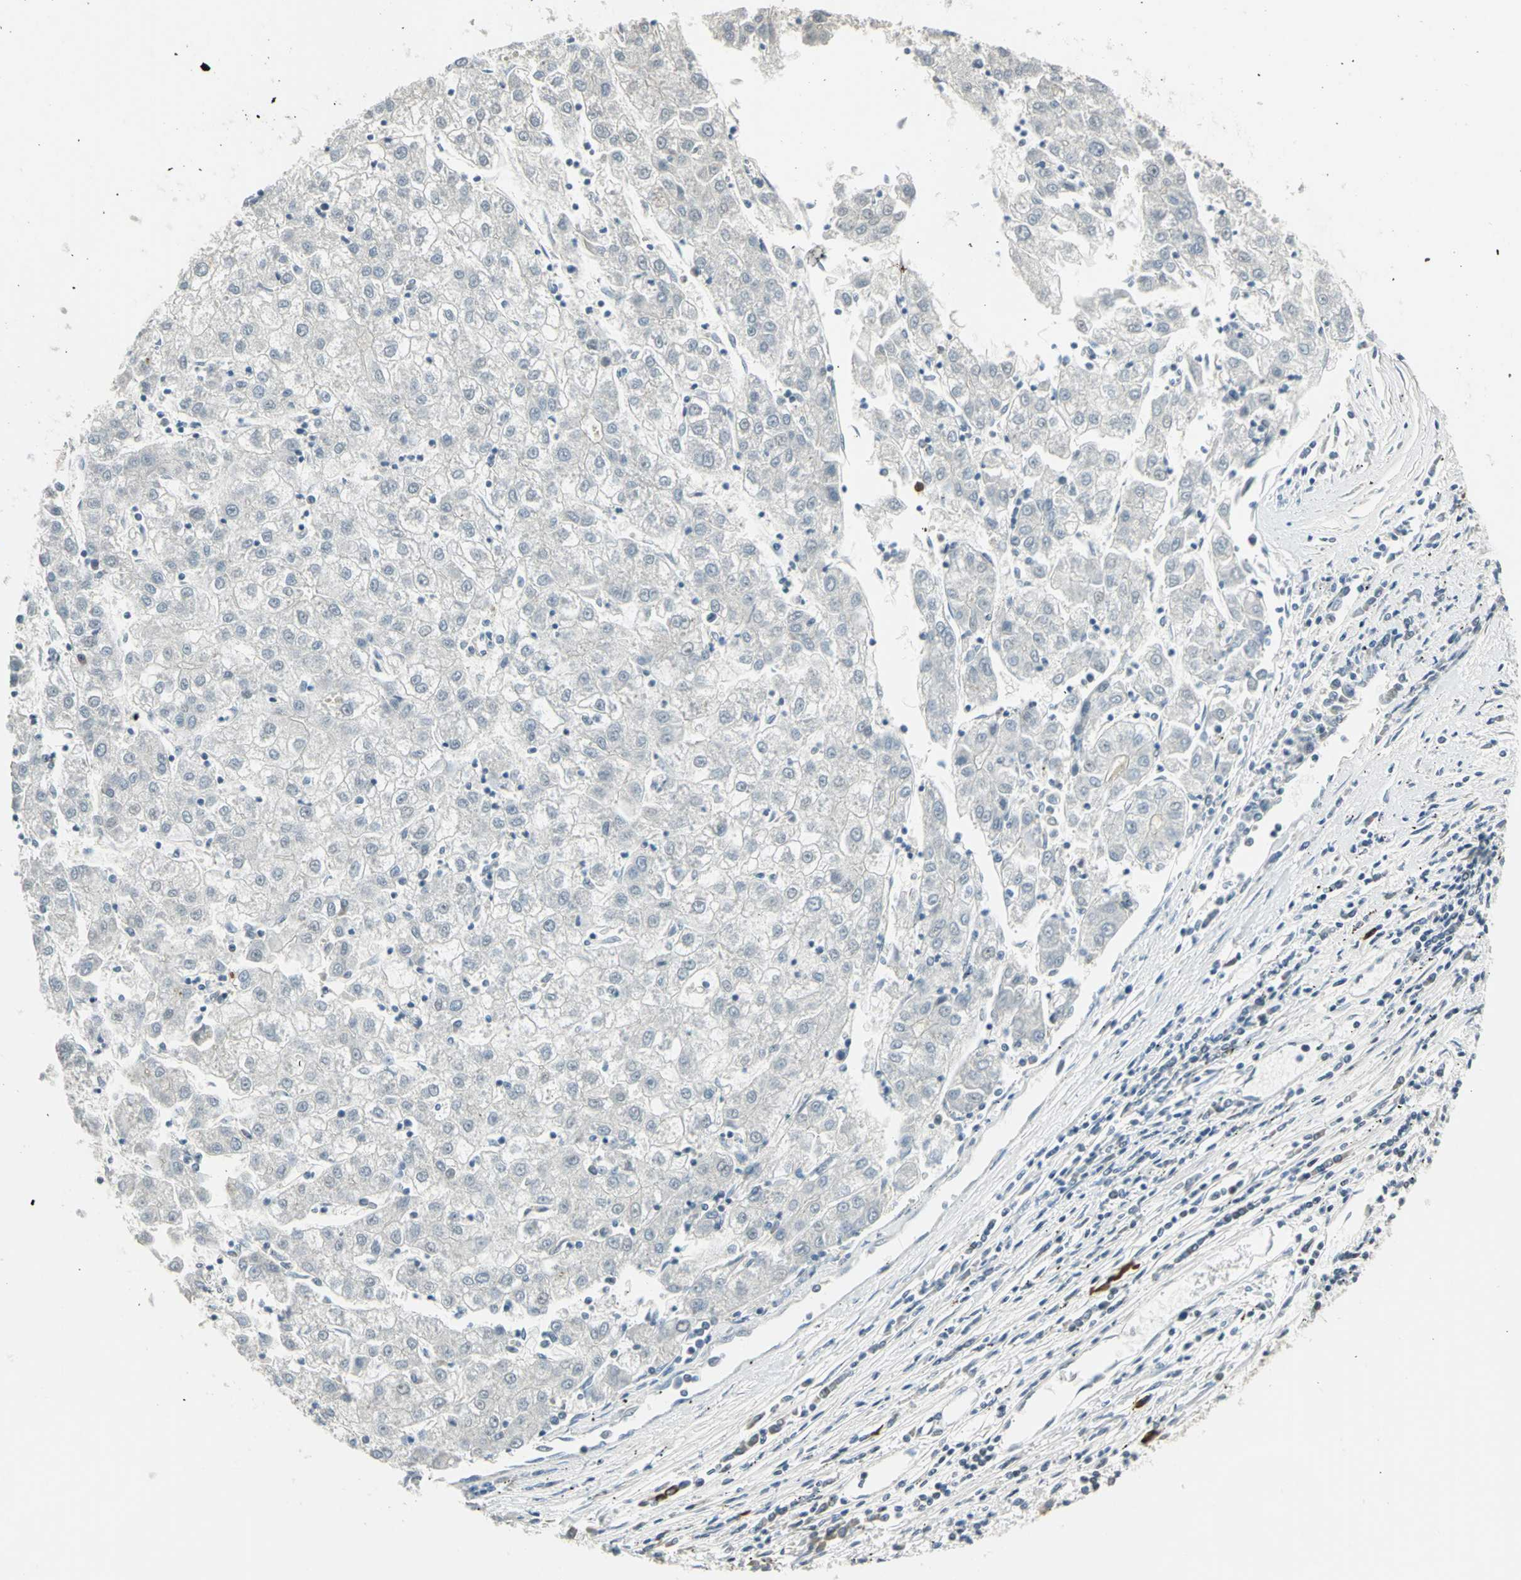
{"staining": {"intensity": "negative", "quantity": "none", "location": "none"}, "tissue": "liver cancer", "cell_type": "Tumor cells", "image_type": "cancer", "snomed": [{"axis": "morphology", "description": "Carcinoma, Hepatocellular, NOS"}, {"axis": "topography", "description": "Liver"}], "caption": "Hepatocellular carcinoma (liver) was stained to show a protein in brown. There is no significant expression in tumor cells. (Brightfield microscopy of DAB (3,3'-diaminobenzidine) immunohistochemistry (IHC) at high magnification).", "gene": "CCNT1", "patient": {"sex": "male", "age": 72}}